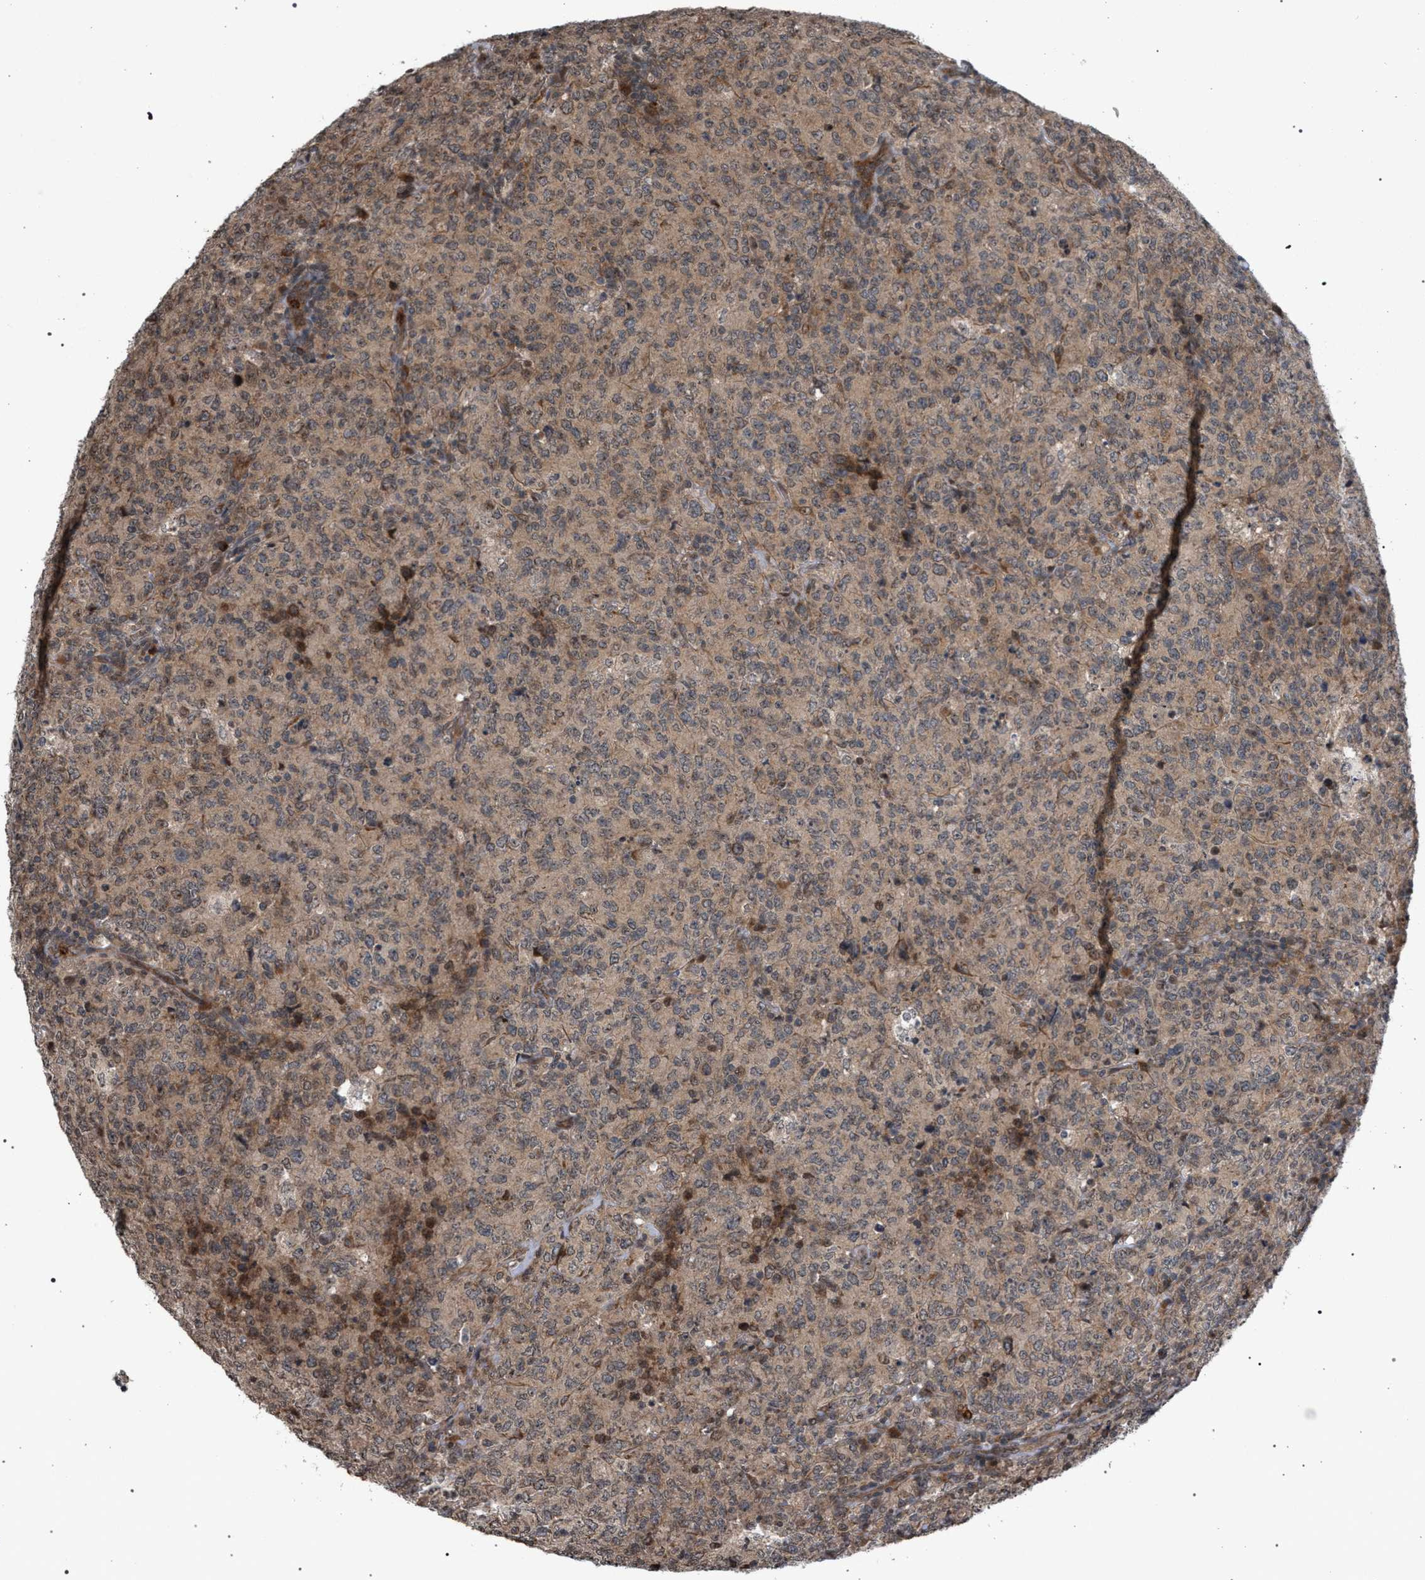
{"staining": {"intensity": "weak", "quantity": ">75%", "location": "cytoplasmic/membranous"}, "tissue": "lymphoma", "cell_type": "Tumor cells", "image_type": "cancer", "snomed": [{"axis": "morphology", "description": "Malignant lymphoma, non-Hodgkin's type, High grade"}, {"axis": "topography", "description": "Tonsil"}], "caption": "A brown stain highlights weak cytoplasmic/membranous staining of a protein in human high-grade malignant lymphoma, non-Hodgkin's type tumor cells.", "gene": "IRAK4", "patient": {"sex": "female", "age": 36}}